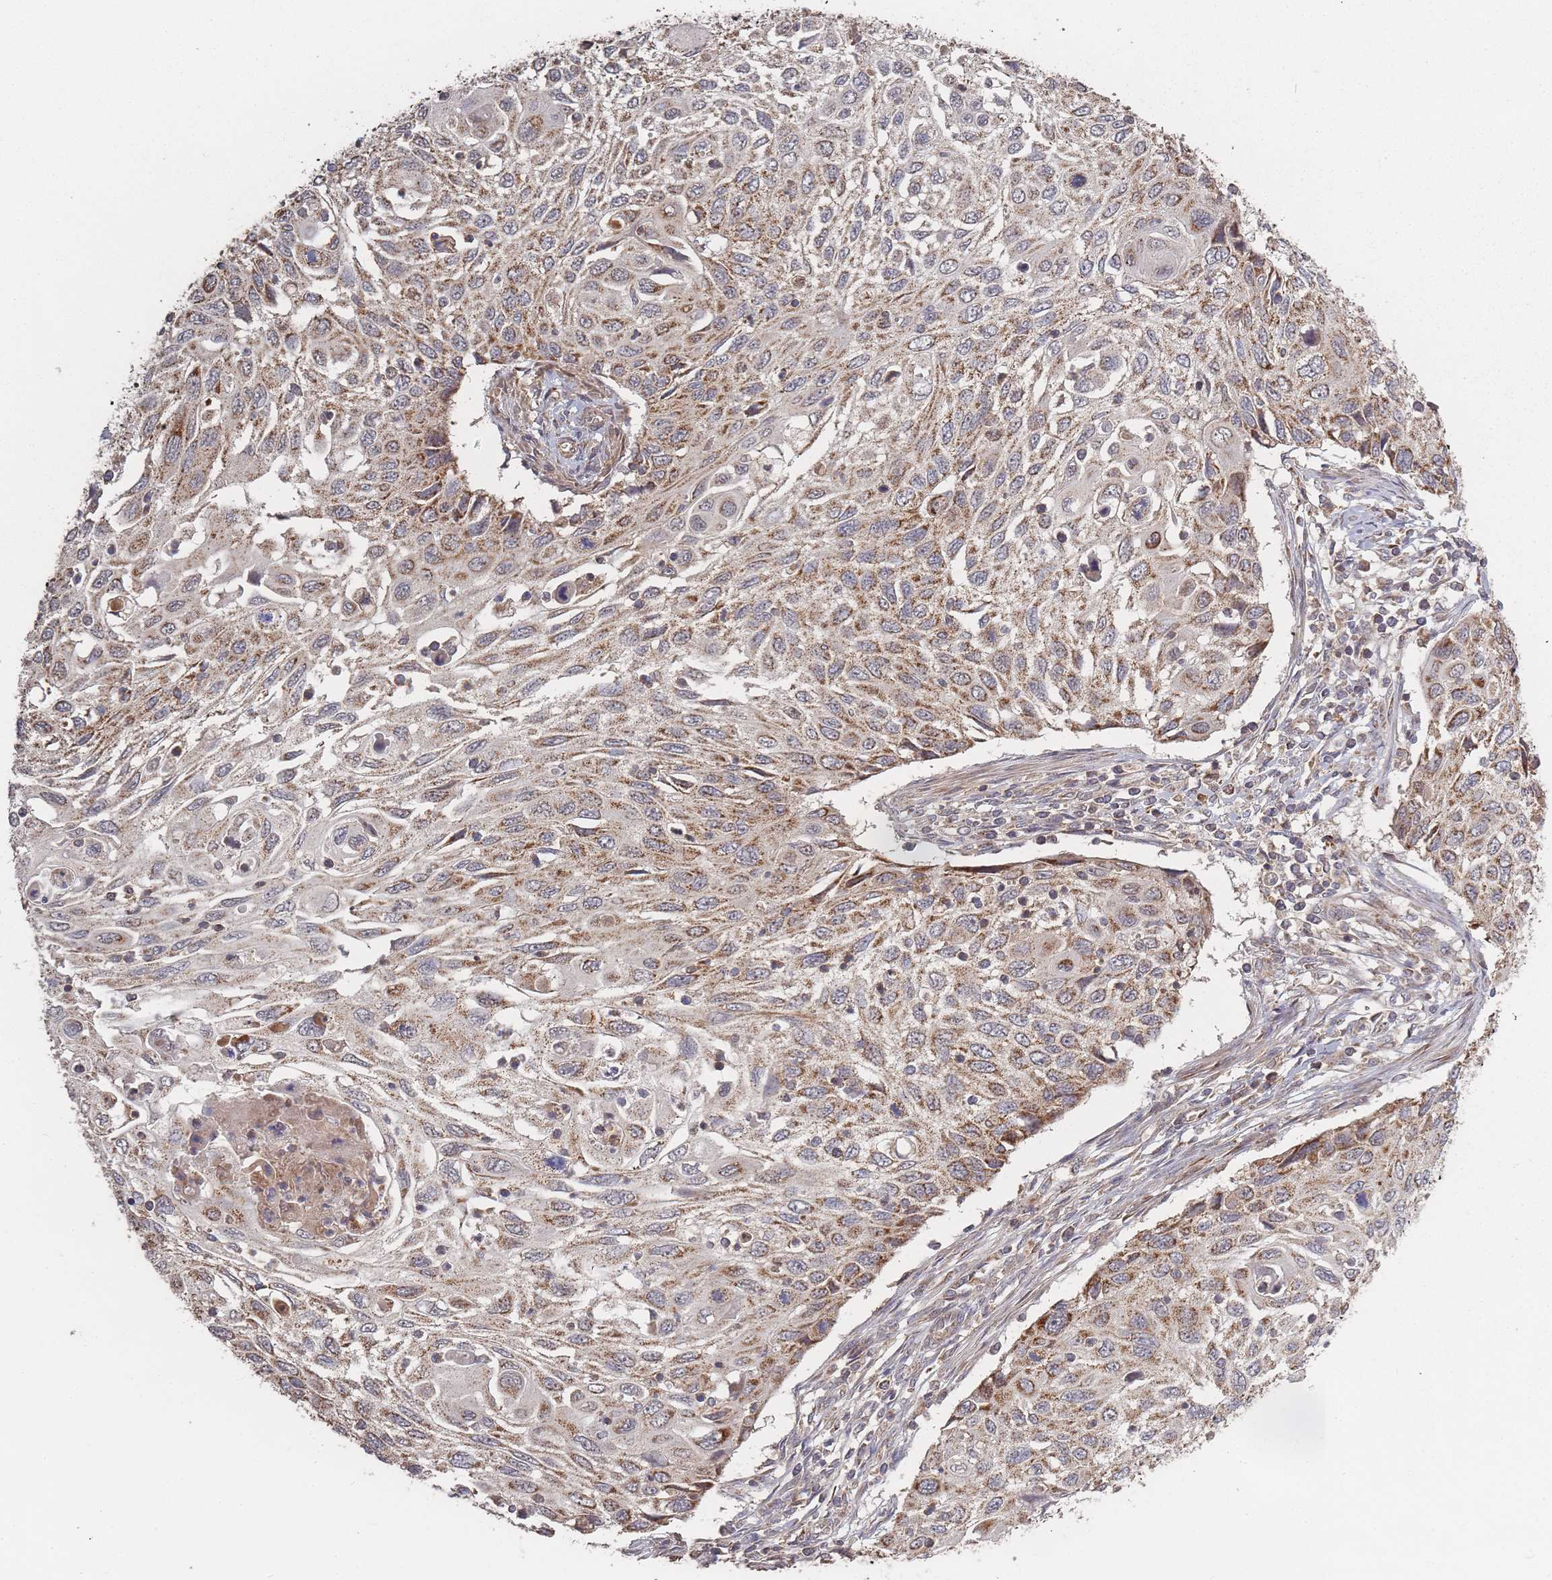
{"staining": {"intensity": "moderate", "quantity": ">75%", "location": "cytoplasmic/membranous"}, "tissue": "cervical cancer", "cell_type": "Tumor cells", "image_type": "cancer", "snomed": [{"axis": "morphology", "description": "Squamous cell carcinoma, NOS"}, {"axis": "topography", "description": "Cervix"}], "caption": "Moderate cytoplasmic/membranous protein expression is appreciated in approximately >75% of tumor cells in cervical squamous cell carcinoma. Nuclei are stained in blue.", "gene": "LYRM7", "patient": {"sex": "female", "age": 70}}